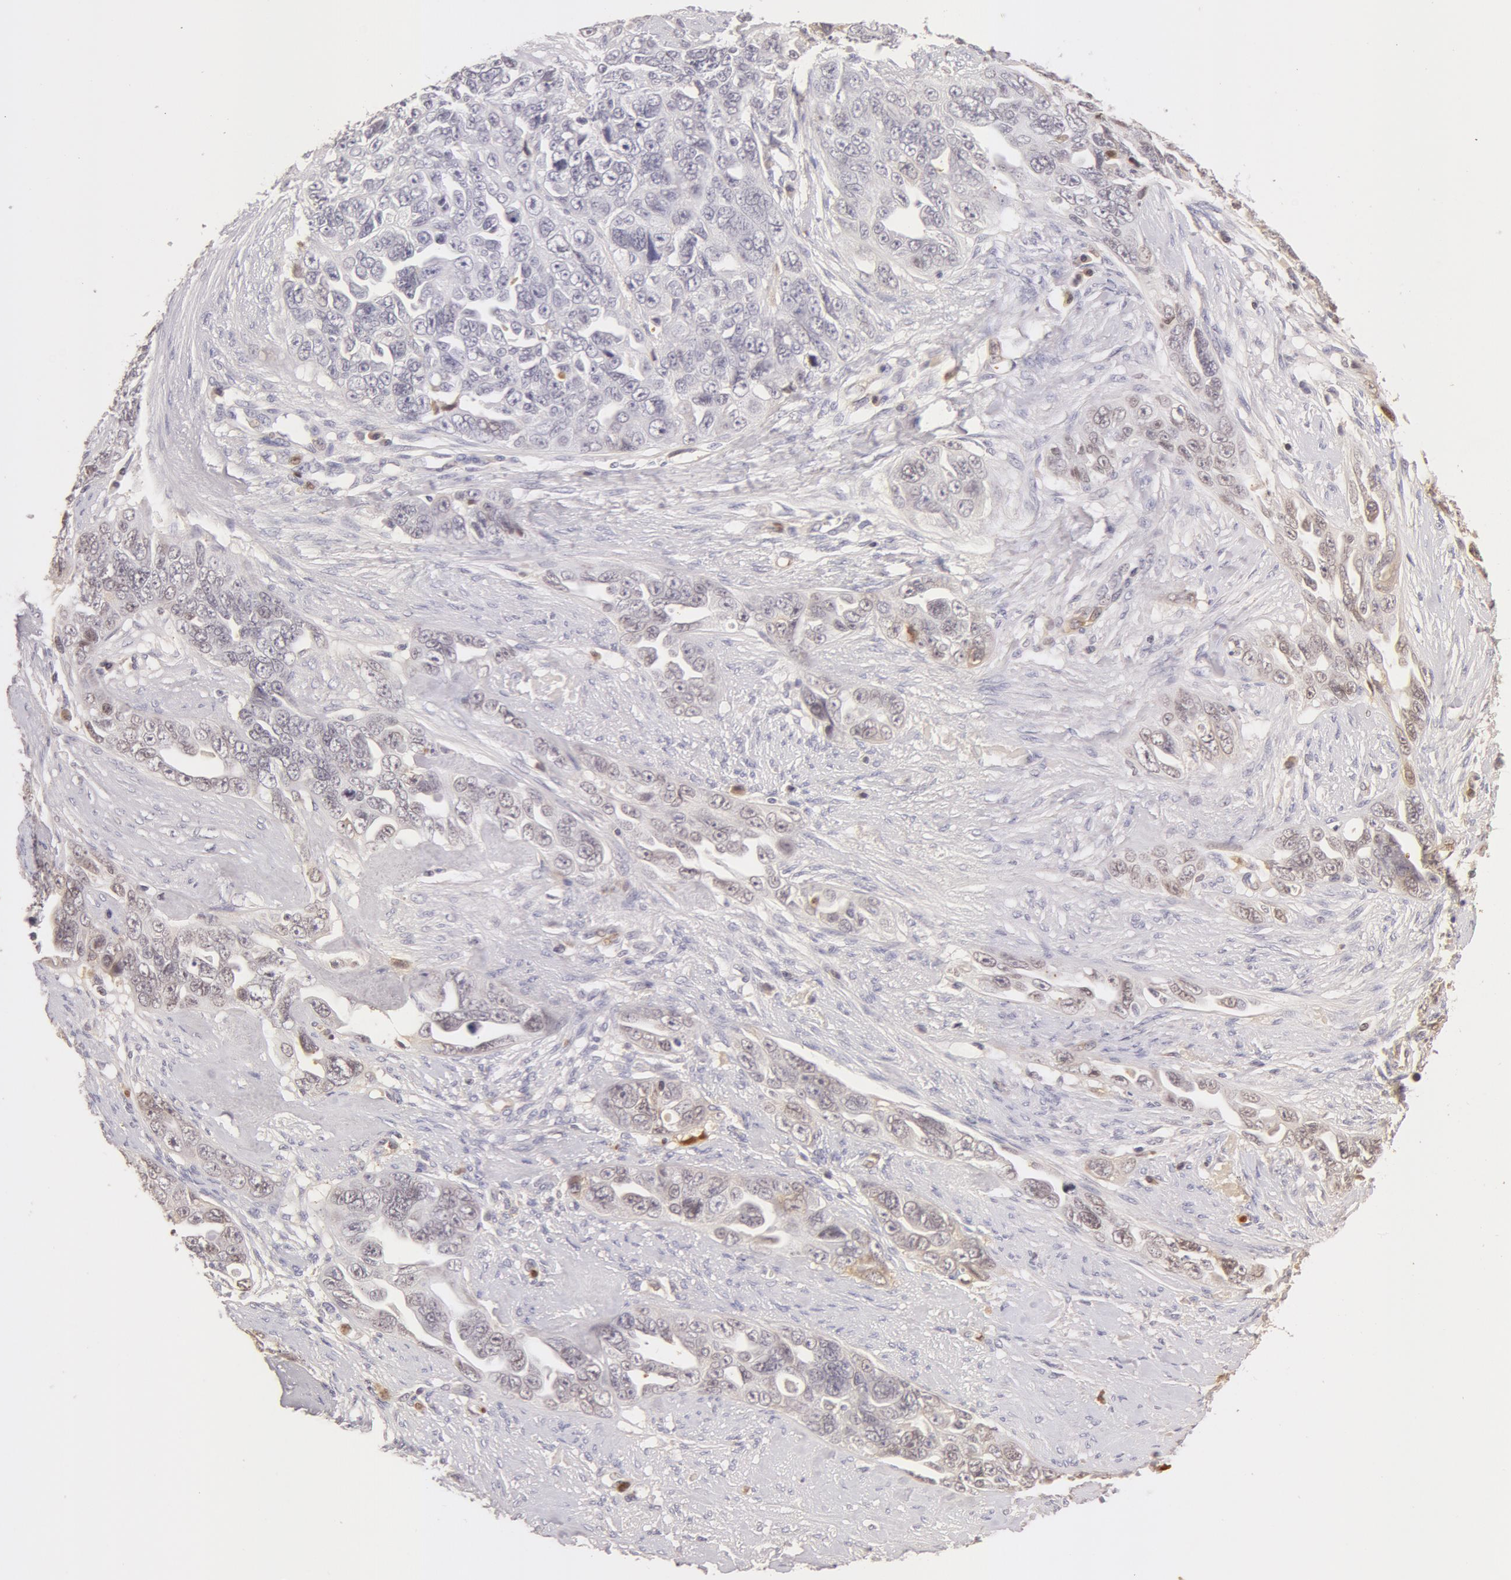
{"staining": {"intensity": "weak", "quantity": "<25%", "location": "nuclear"}, "tissue": "ovarian cancer", "cell_type": "Tumor cells", "image_type": "cancer", "snomed": [{"axis": "morphology", "description": "Cystadenocarcinoma, serous, NOS"}, {"axis": "topography", "description": "Ovary"}], "caption": "A high-resolution photomicrograph shows immunohistochemistry staining of ovarian cancer (serous cystadenocarcinoma), which reveals no significant positivity in tumor cells.", "gene": "AHSG", "patient": {"sex": "female", "age": 63}}